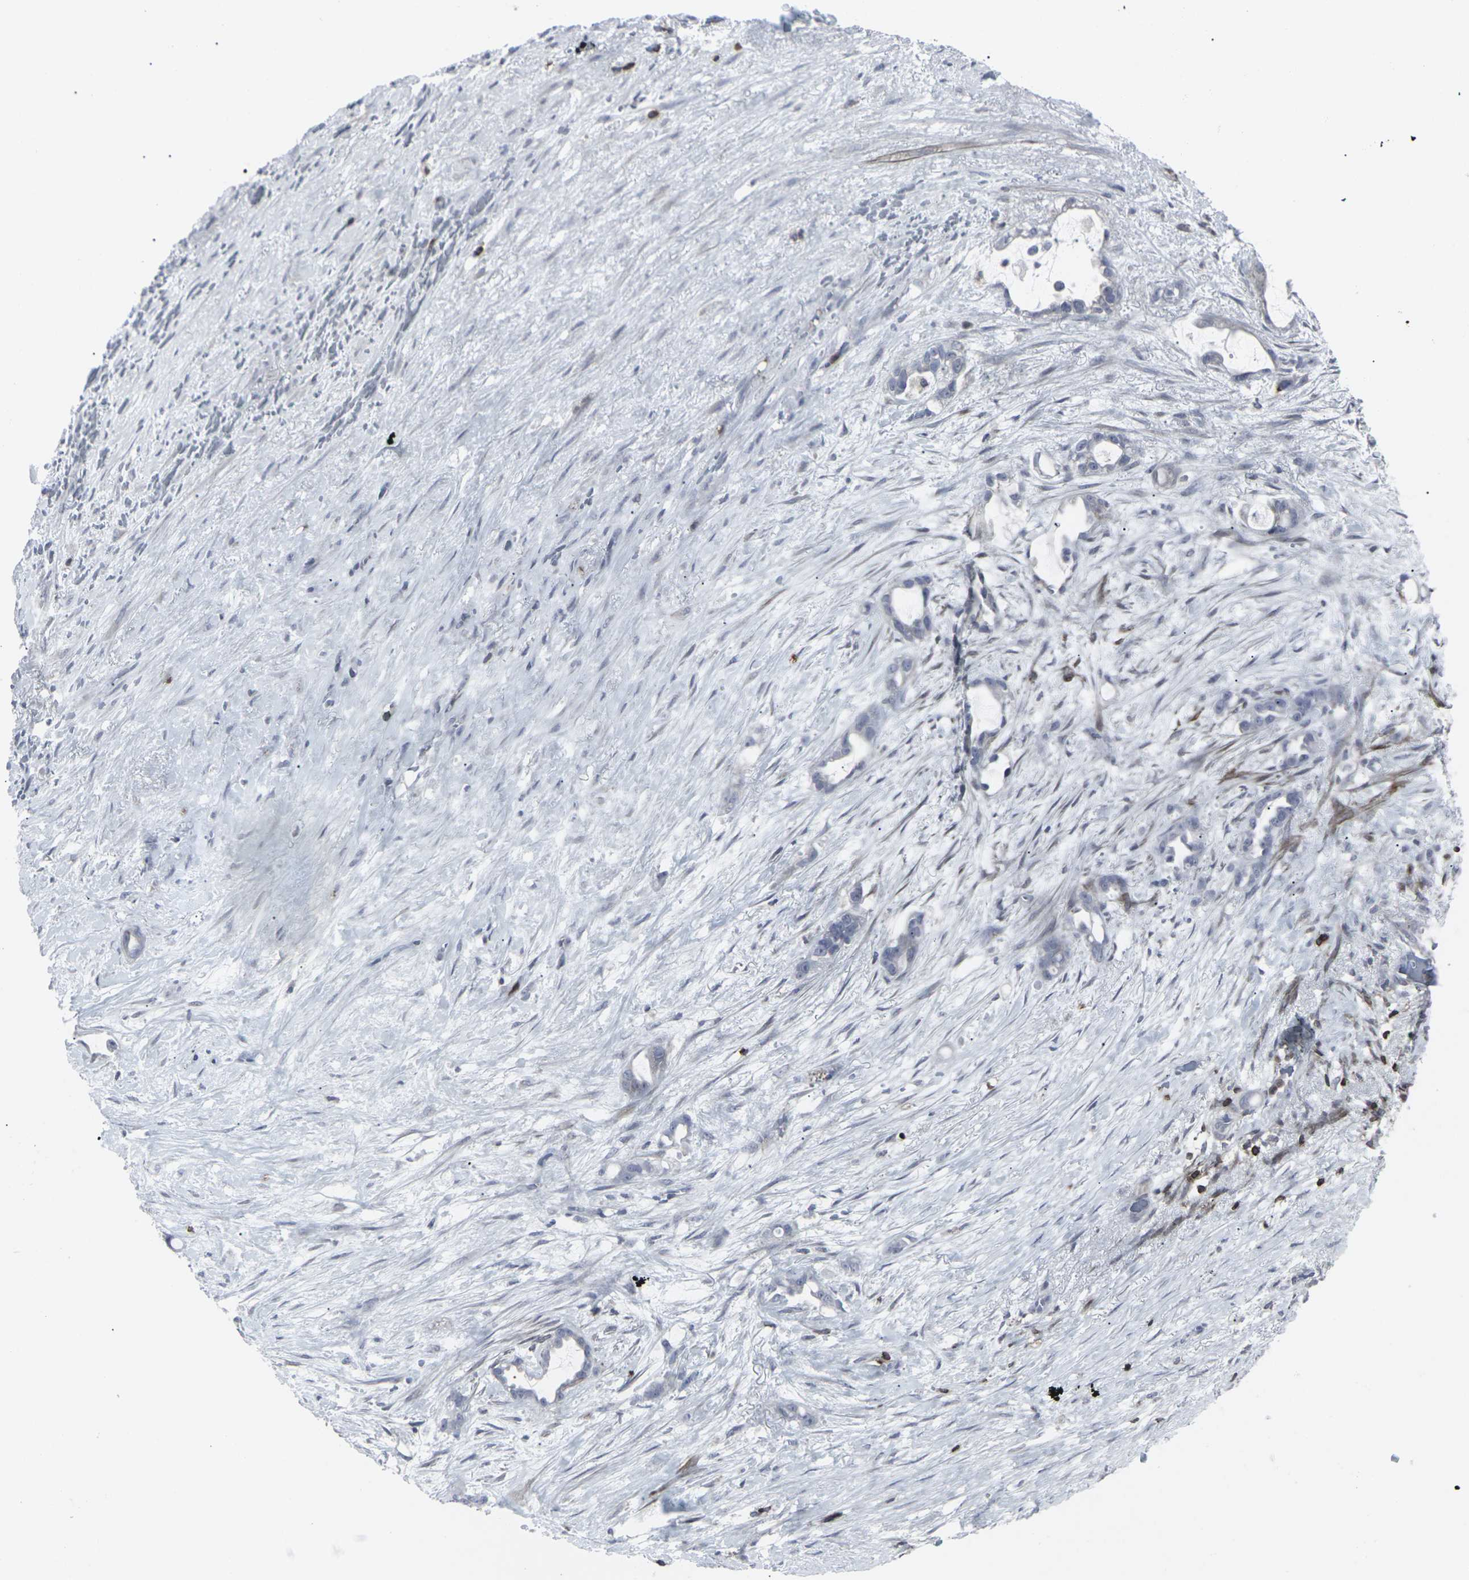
{"staining": {"intensity": "negative", "quantity": "none", "location": "none"}, "tissue": "liver cancer", "cell_type": "Tumor cells", "image_type": "cancer", "snomed": [{"axis": "morphology", "description": "Cholangiocarcinoma"}, {"axis": "topography", "description": "Liver"}], "caption": "A high-resolution micrograph shows immunohistochemistry staining of liver cancer (cholangiocarcinoma), which displays no significant expression in tumor cells.", "gene": "APOBEC2", "patient": {"sex": "female", "age": 65}}